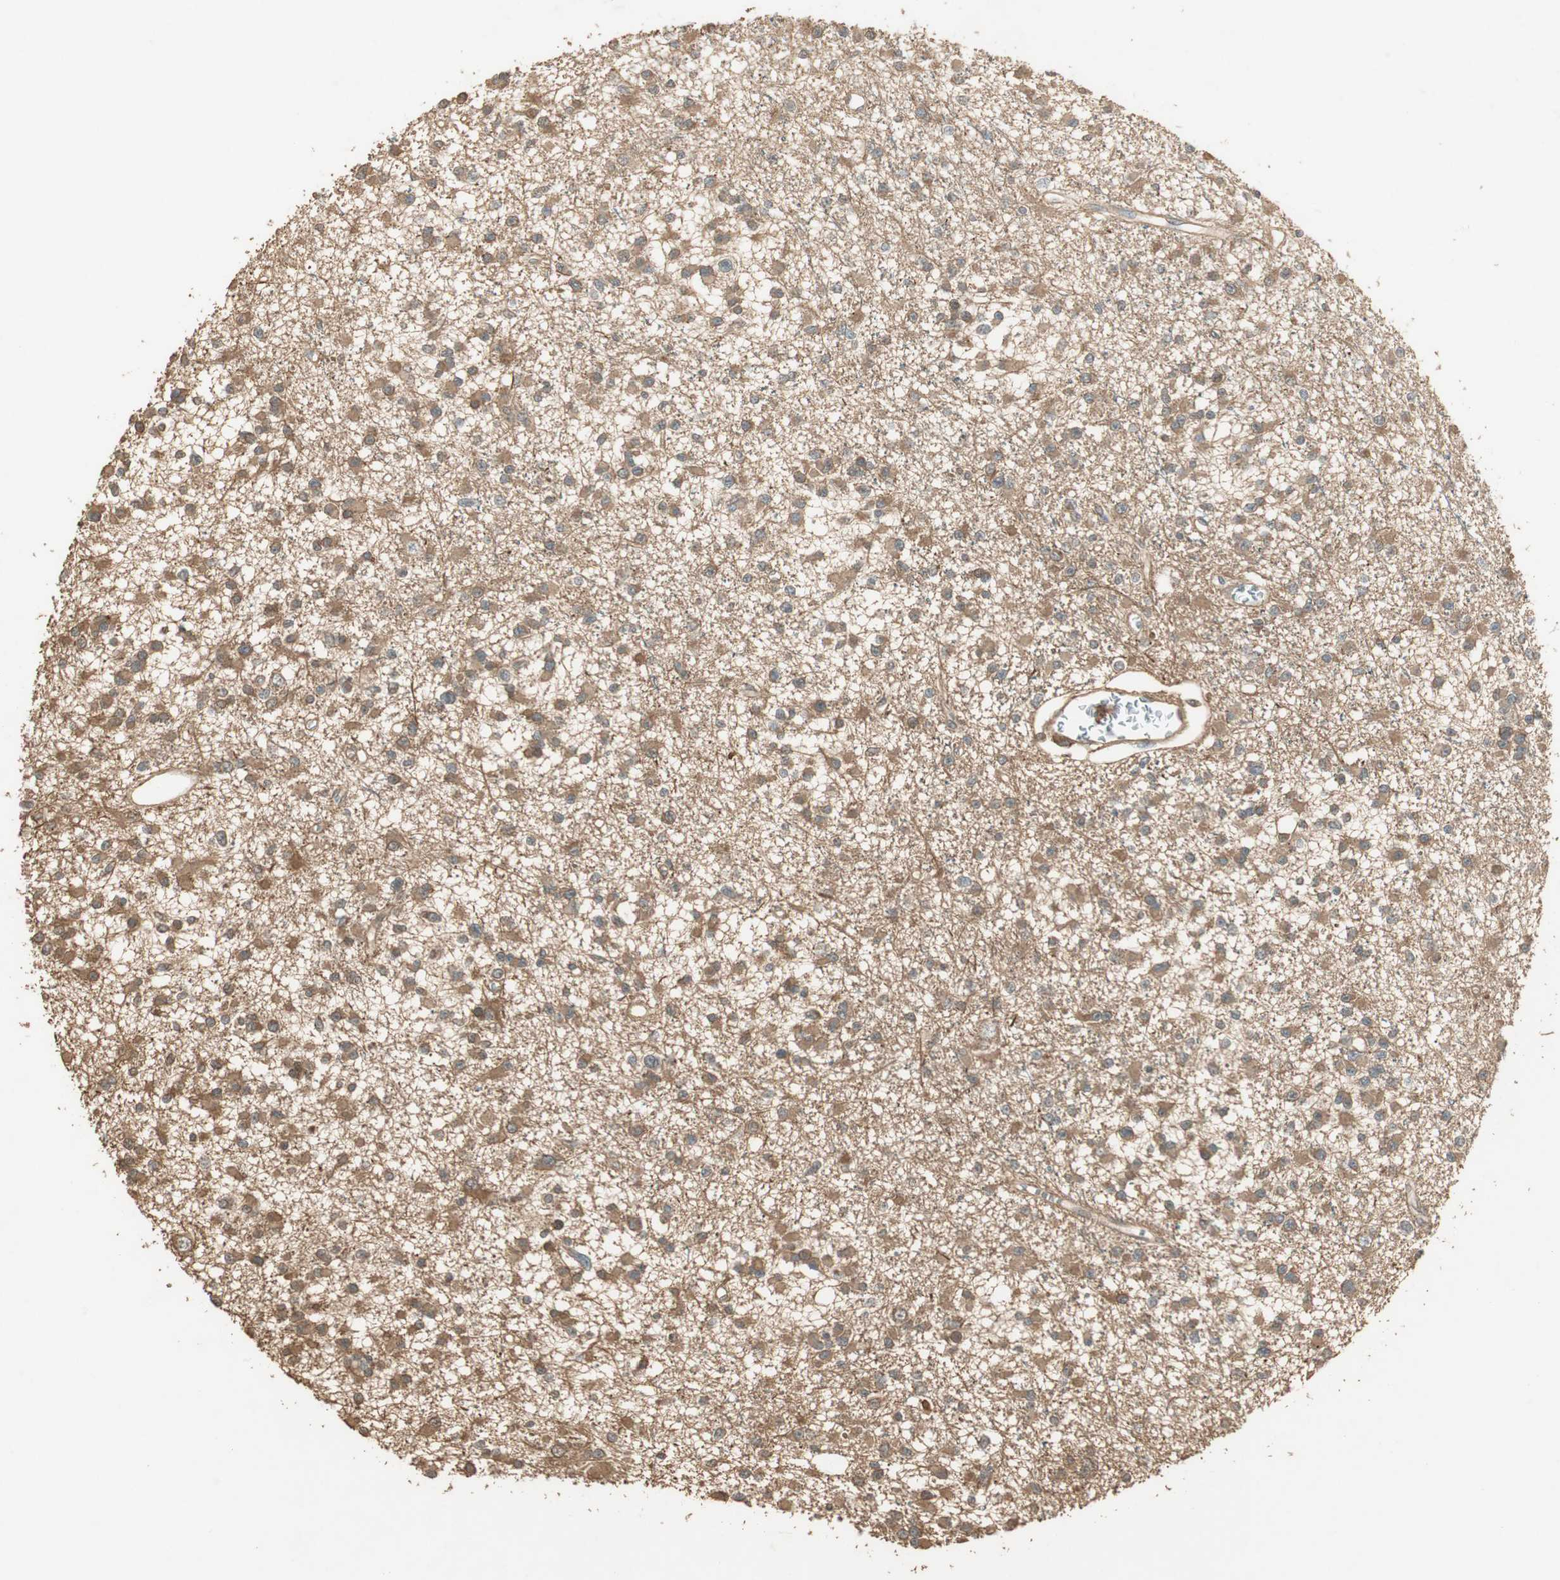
{"staining": {"intensity": "moderate", "quantity": ">75%", "location": "cytoplasmic/membranous"}, "tissue": "glioma", "cell_type": "Tumor cells", "image_type": "cancer", "snomed": [{"axis": "morphology", "description": "Glioma, malignant, Low grade"}, {"axis": "topography", "description": "Brain"}], "caption": "Immunohistochemistry (DAB) staining of human malignant low-grade glioma exhibits moderate cytoplasmic/membranous protein positivity in about >75% of tumor cells. (DAB IHC, brown staining for protein, blue staining for nuclei).", "gene": "USP2", "patient": {"sex": "female", "age": 22}}